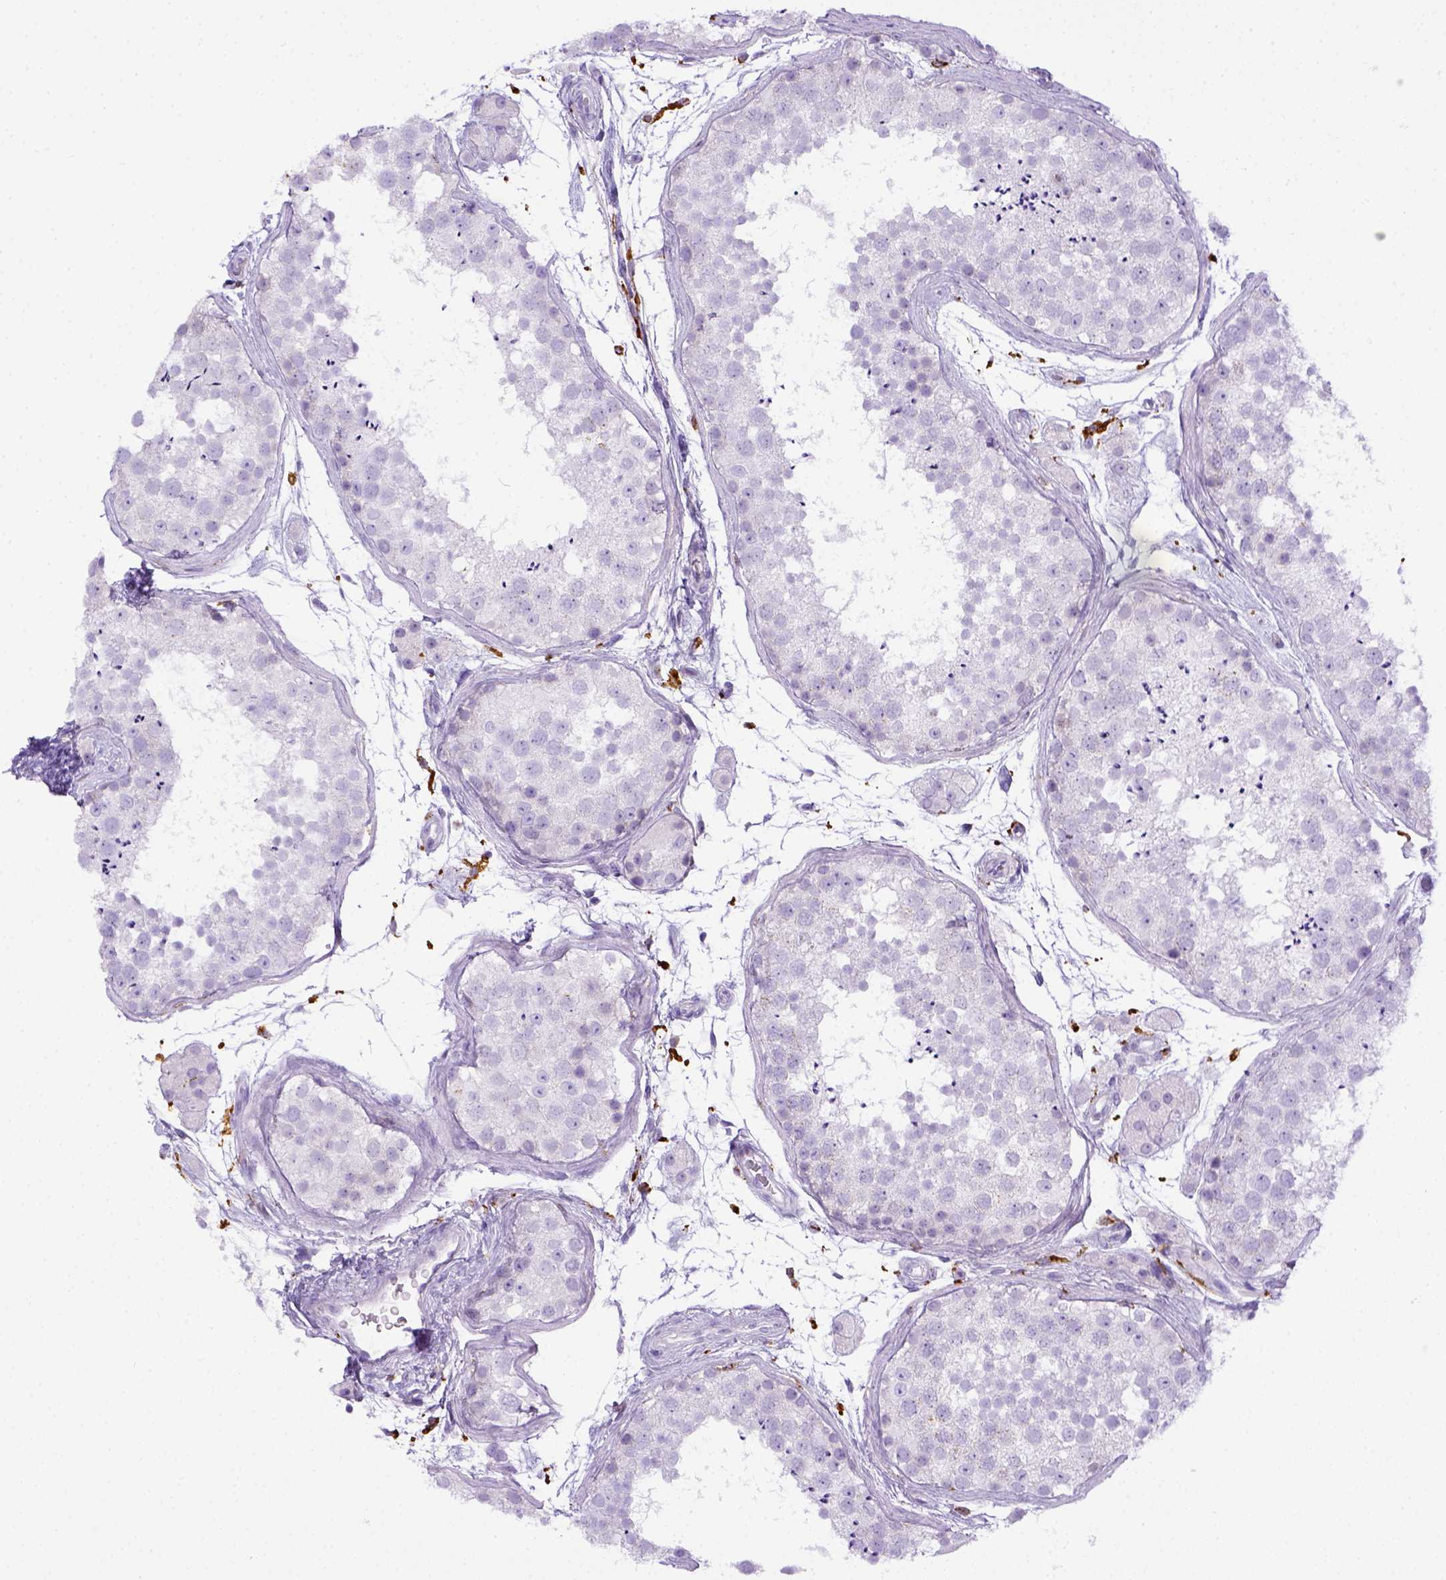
{"staining": {"intensity": "negative", "quantity": "none", "location": "none"}, "tissue": "testis", "cell_type": "Cells in seminiferous ducts", "image_type": "normal", "snomed": [{"axis": "morphology", "description": "Normal tissue, NOS"}, {"axis": "topography", "description": "Testis"}], "caption": "Cells in seminiferous ducts show no significant protein expression in benign testis. (Brightfield microscopy of DAB (3,3'-diaminobenzidine) immunohistochemistry at high magnification).", "gene": "CD68", "patient": {"sex": "male", "age": 41}}